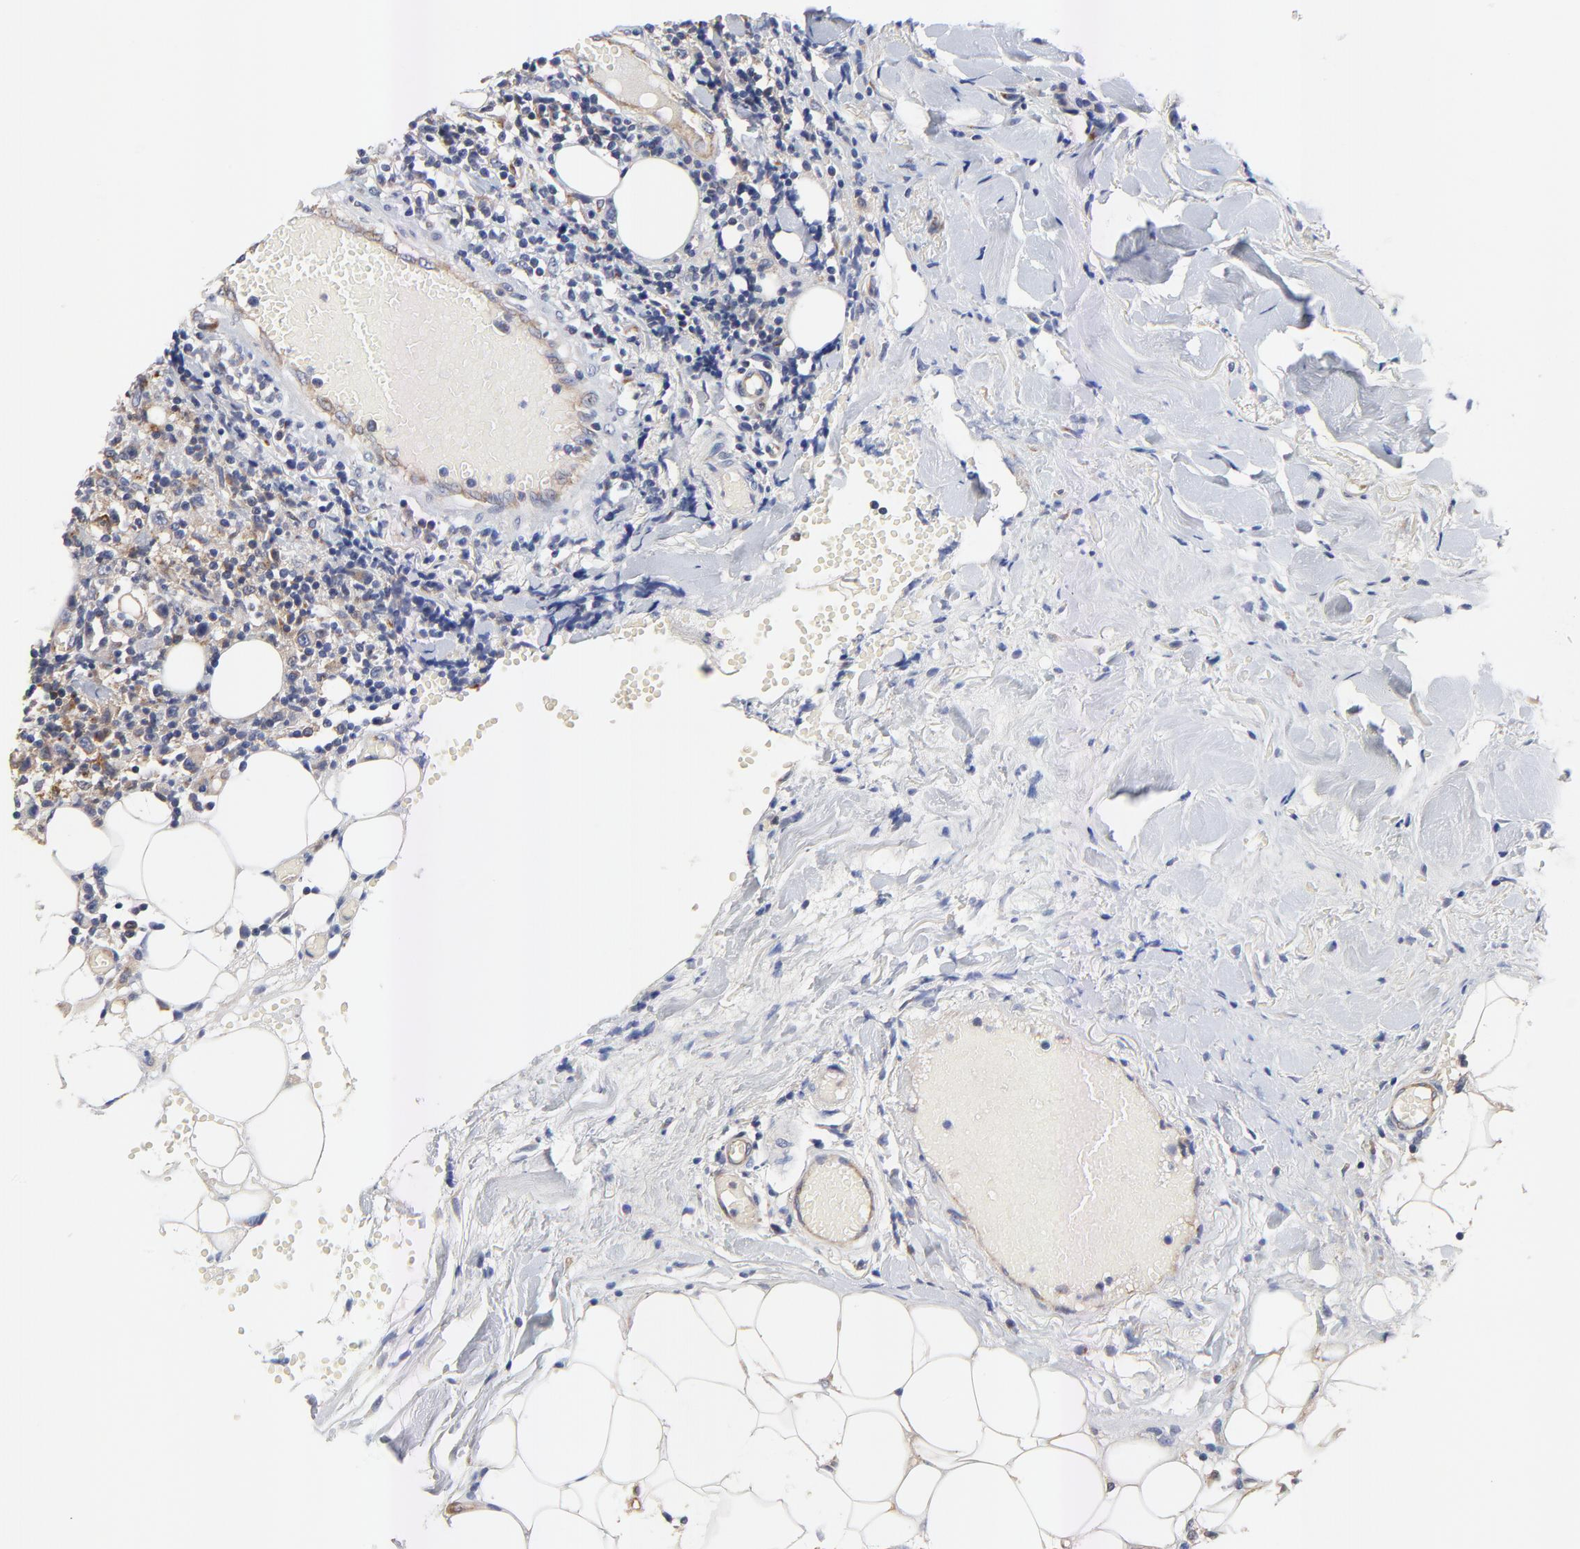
{"staining": {"intensity": "weak", "quantity": ">75%", "location": "cytoplasmic/membranous"}, "tissue": "thyroid cancer", "cell_type": "Tumor cells", "image_type": "cancer", "snomed": [{"axis": "morphology", "description": "Carcinoma, NOS"}, {"axis": "topography", "description": "Thyroid gland"}], "caption": "Thyroid cancer (carcinoma) was stained to show a protein in brown. There is low levels of weak cytoplasmic/membranous positivity in about >75% of tumor cells. The staining was performed using DAB (3,3'-diaminobenzidine), with brown indicating positive protein expression. Nuclei are stained blue with hematoxylin.", "gene": "FBXL2", "patient": {"sex": "female", "age": 77}}